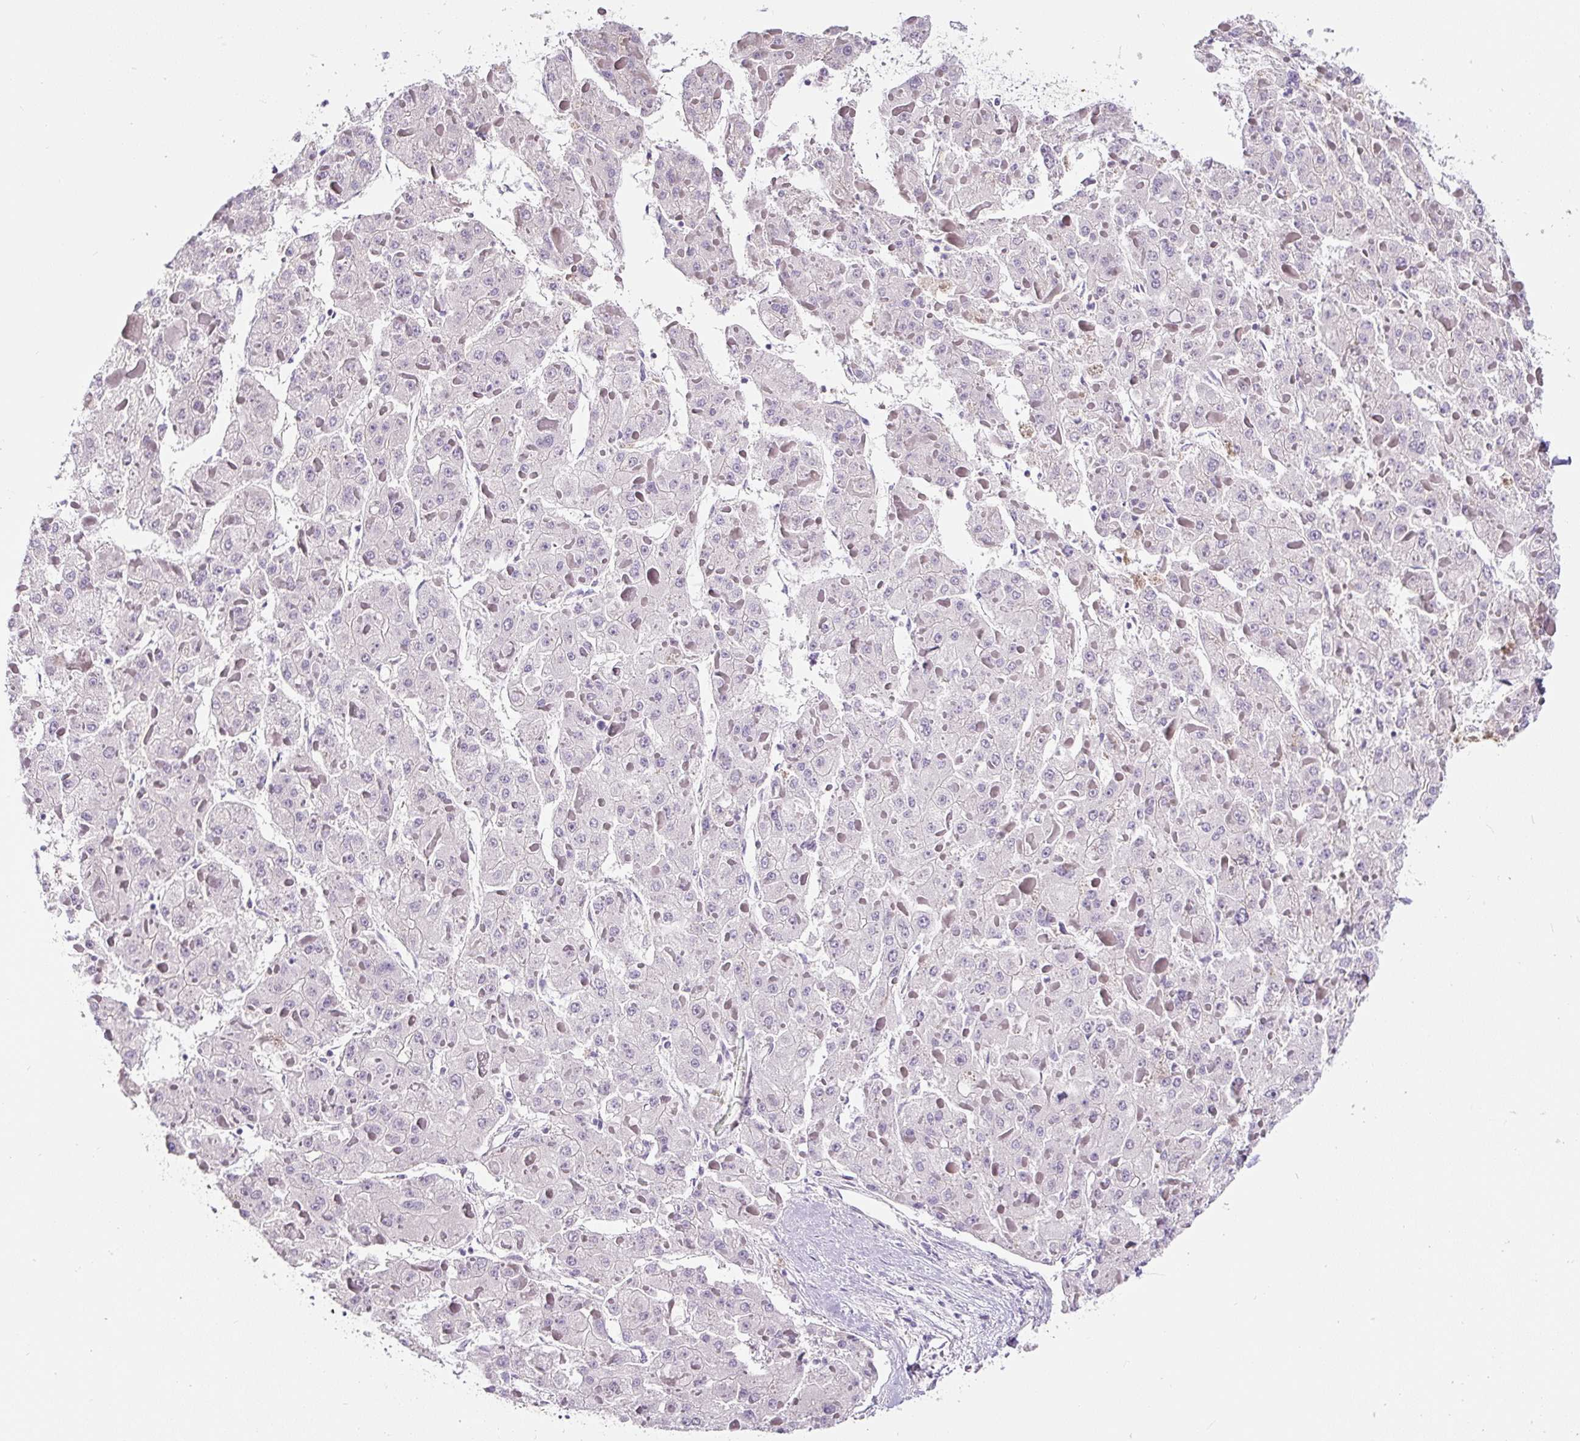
{"staining": {"intensity": "negative", "quantity": "none", "location": "none"}, "tissue": "liver cancer", "cell_type": "Tumor cells", "image_type": "cancer", "snomed": [{"axis": "morphology", "description": "Carcinoma, Hepatocellular, NOS"}, {"axis": "topography", "description": "Liver"}], "caption": "Immunohistochemistry image of human liver cancer stained for a protein (brown), which reveals no positivity in tumor cells.", "gene": "HPS4", "patient": {"sex": "female", "age": 73}}